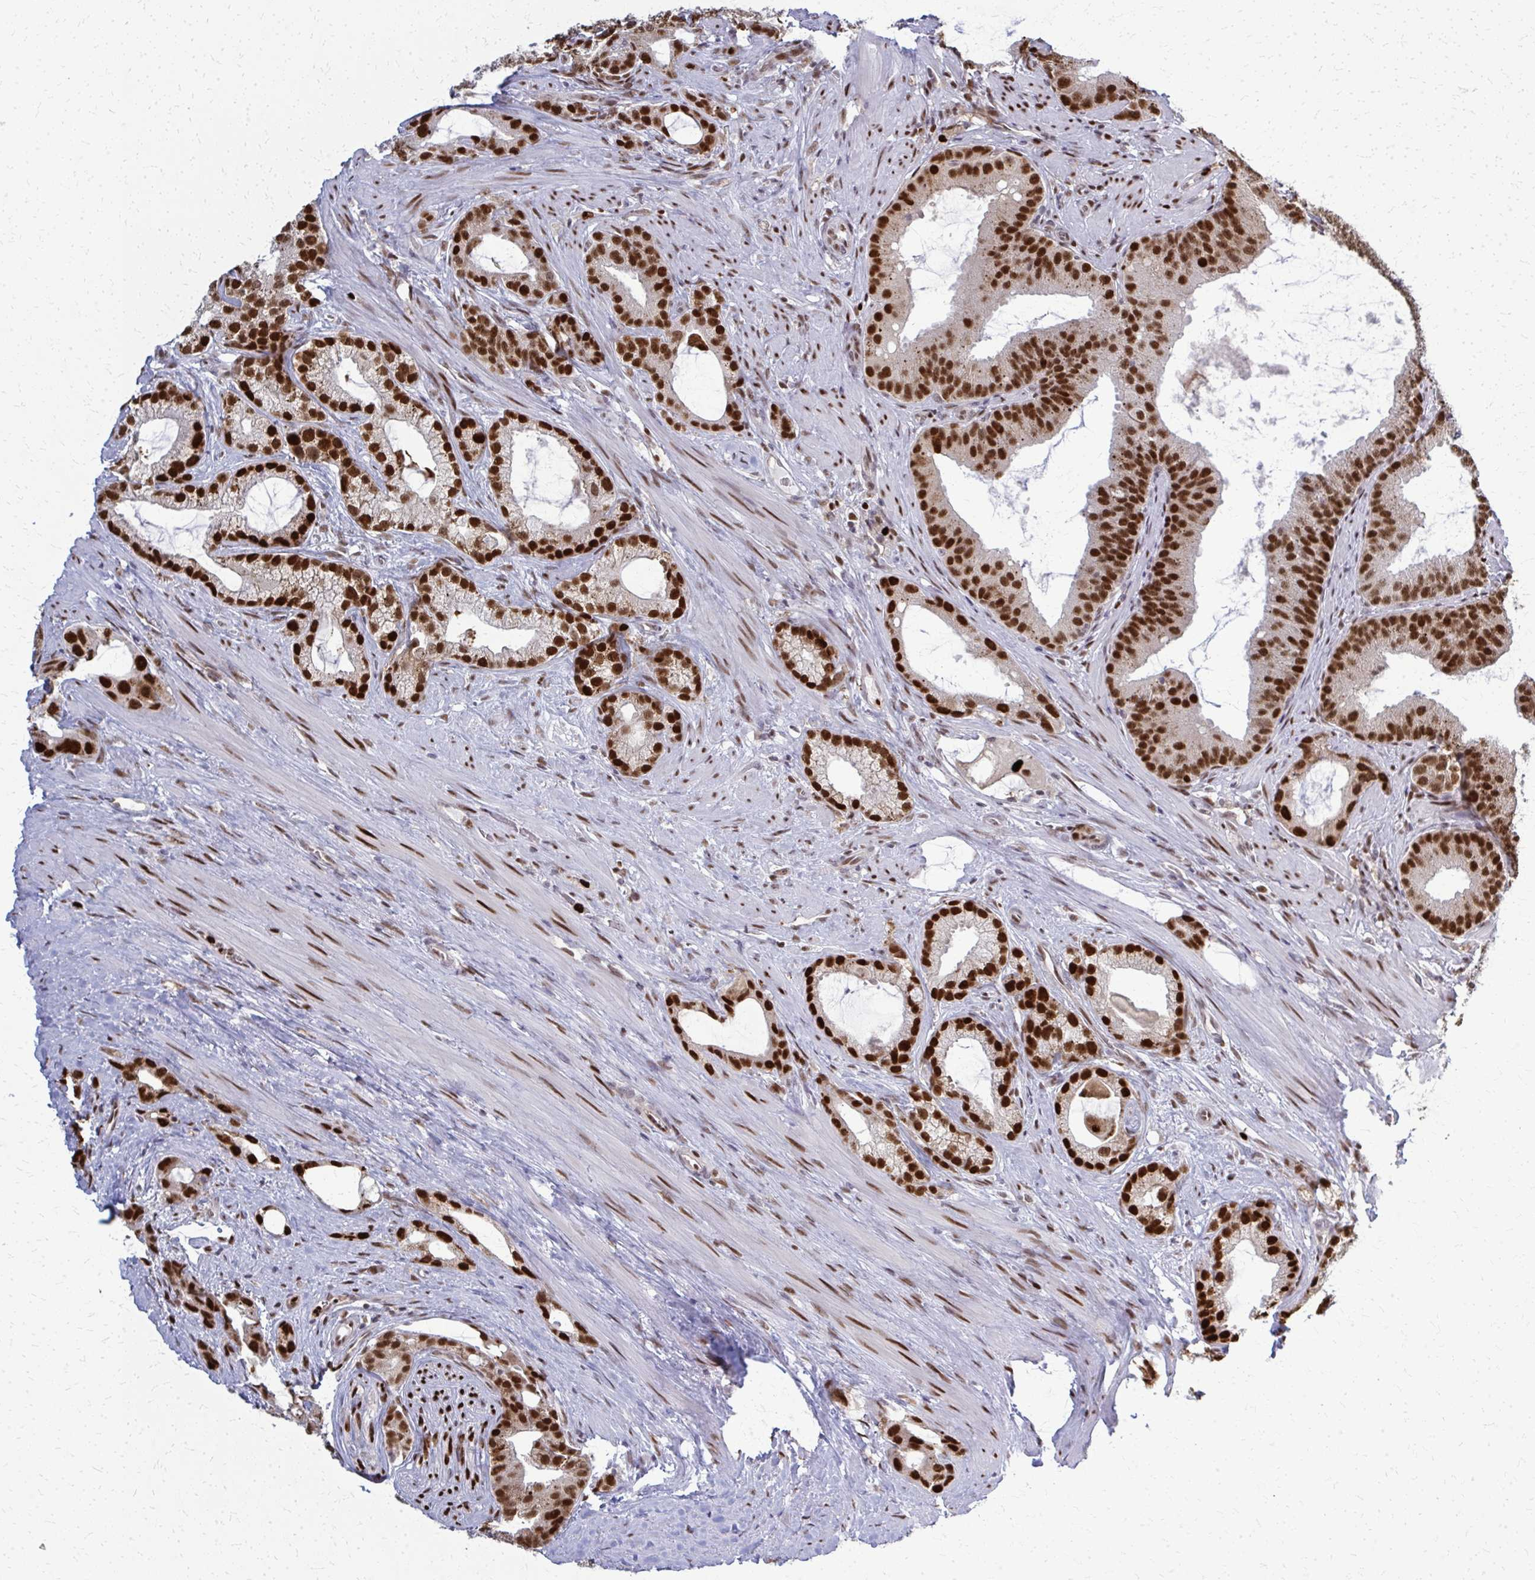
{"staining": {"intensity": "strong", "quantity": ">75%", "location": "cytoplasmic/membranous,nuclear"}, "tissue": "prostate cancer", "cell_type": "Tumor cells", "image_type": "cancer", "snomed": [{"axis": "morphology", "description": "Adenocarcinoma, High grade"}, {"axis": "topography", "description": "Prostate"}], "caption": "There is high levels of strong cytoplasmic/membranous and nuclear expression in tumor cells of prostate high-grade adenocarcinoma, as demonstrated by immunohistochemical staining (brown color).", "gene": "ZNF559", "patient": {"sex": "male", "age": 65}}